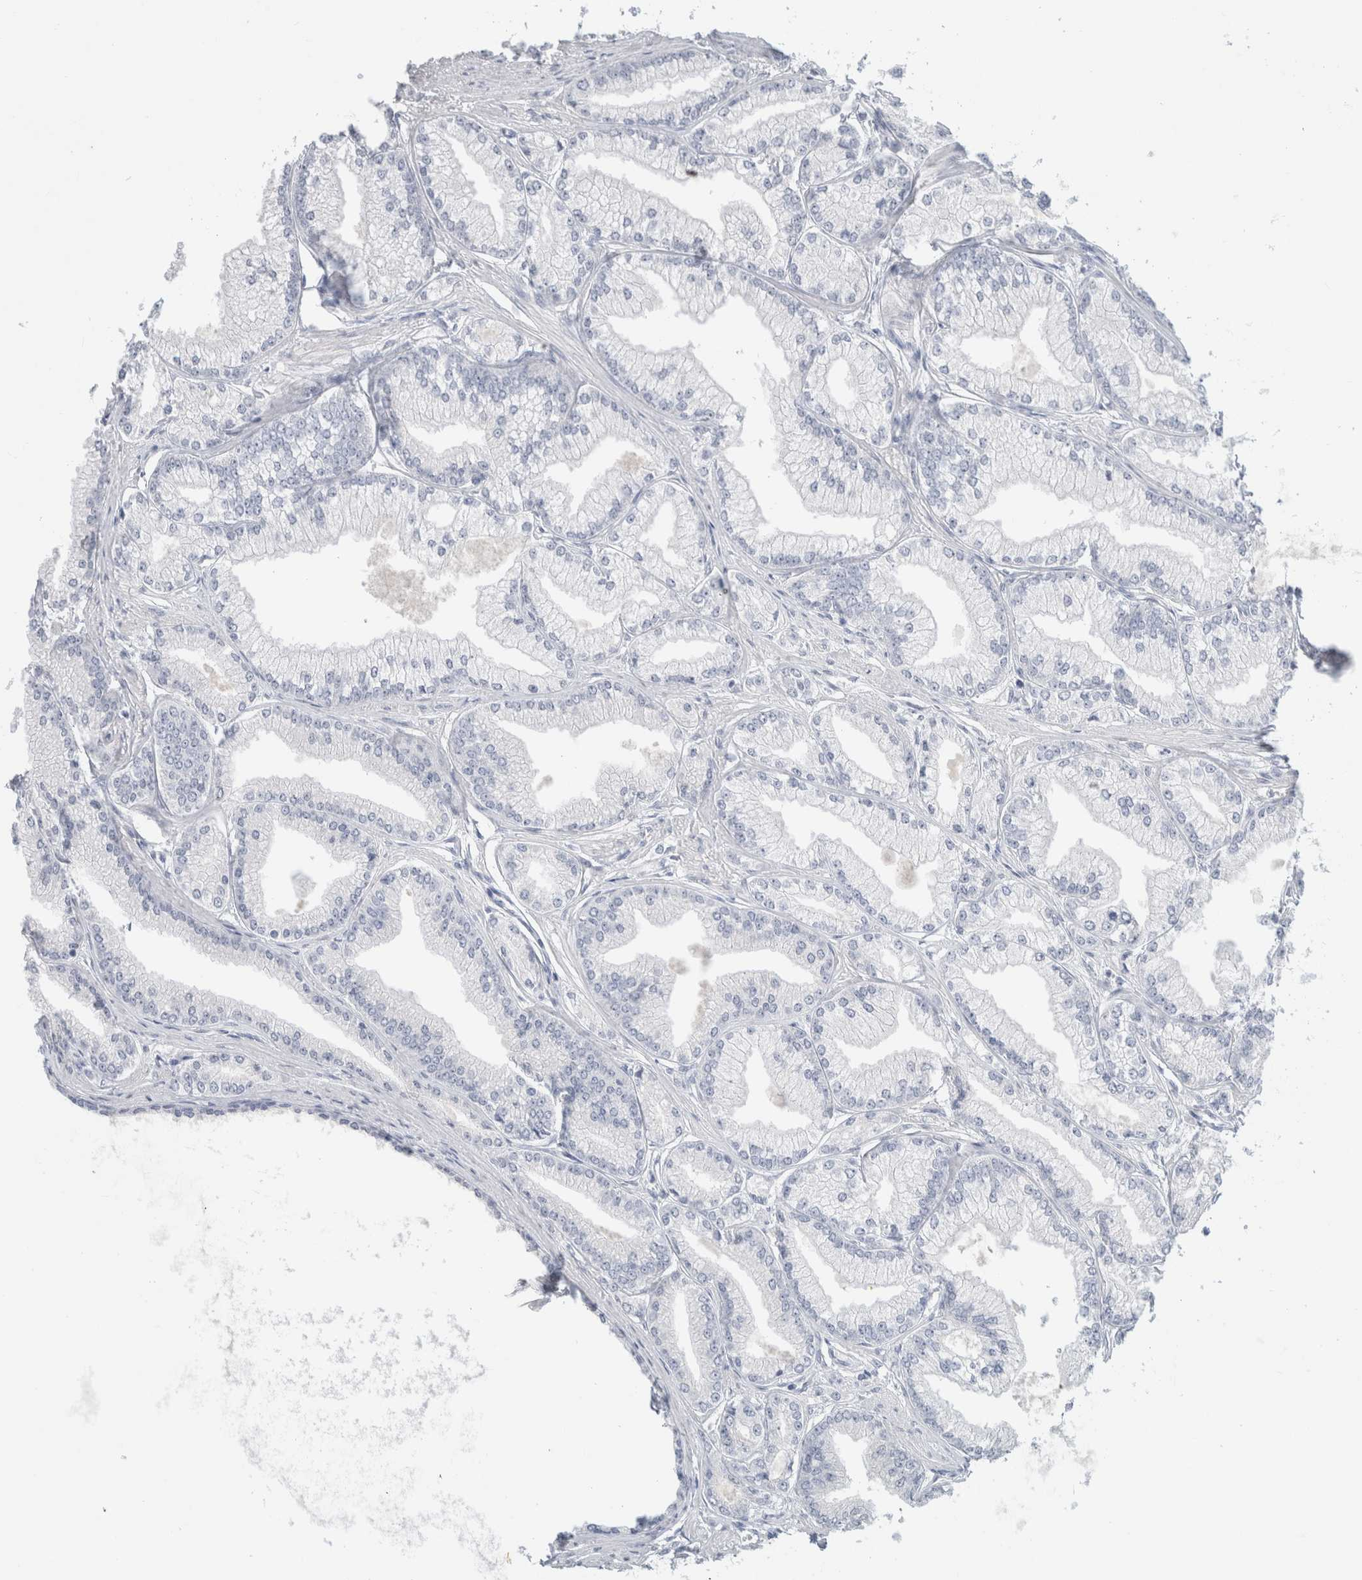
{"staining": {"intensity": "negative", "quantity": "none", "location": "none"}, "tissue": "prostate cancer", "cell_type": "Tumor cells", "image_type": "cancer", "snomed": [{"axis": "morphology", "description": "Adenocarcinoma, Low grade"}, {"axis": "topography", "description": "Prostate"}], "caption": "This is an immunohistochemistry (IHC) photomicrograph of prostate cancer (adenocarcinoma (low-grade)). There is no staining in tumor cells.", "gene": "BCAN", "patient": {"sex": "male", "age": 52}}